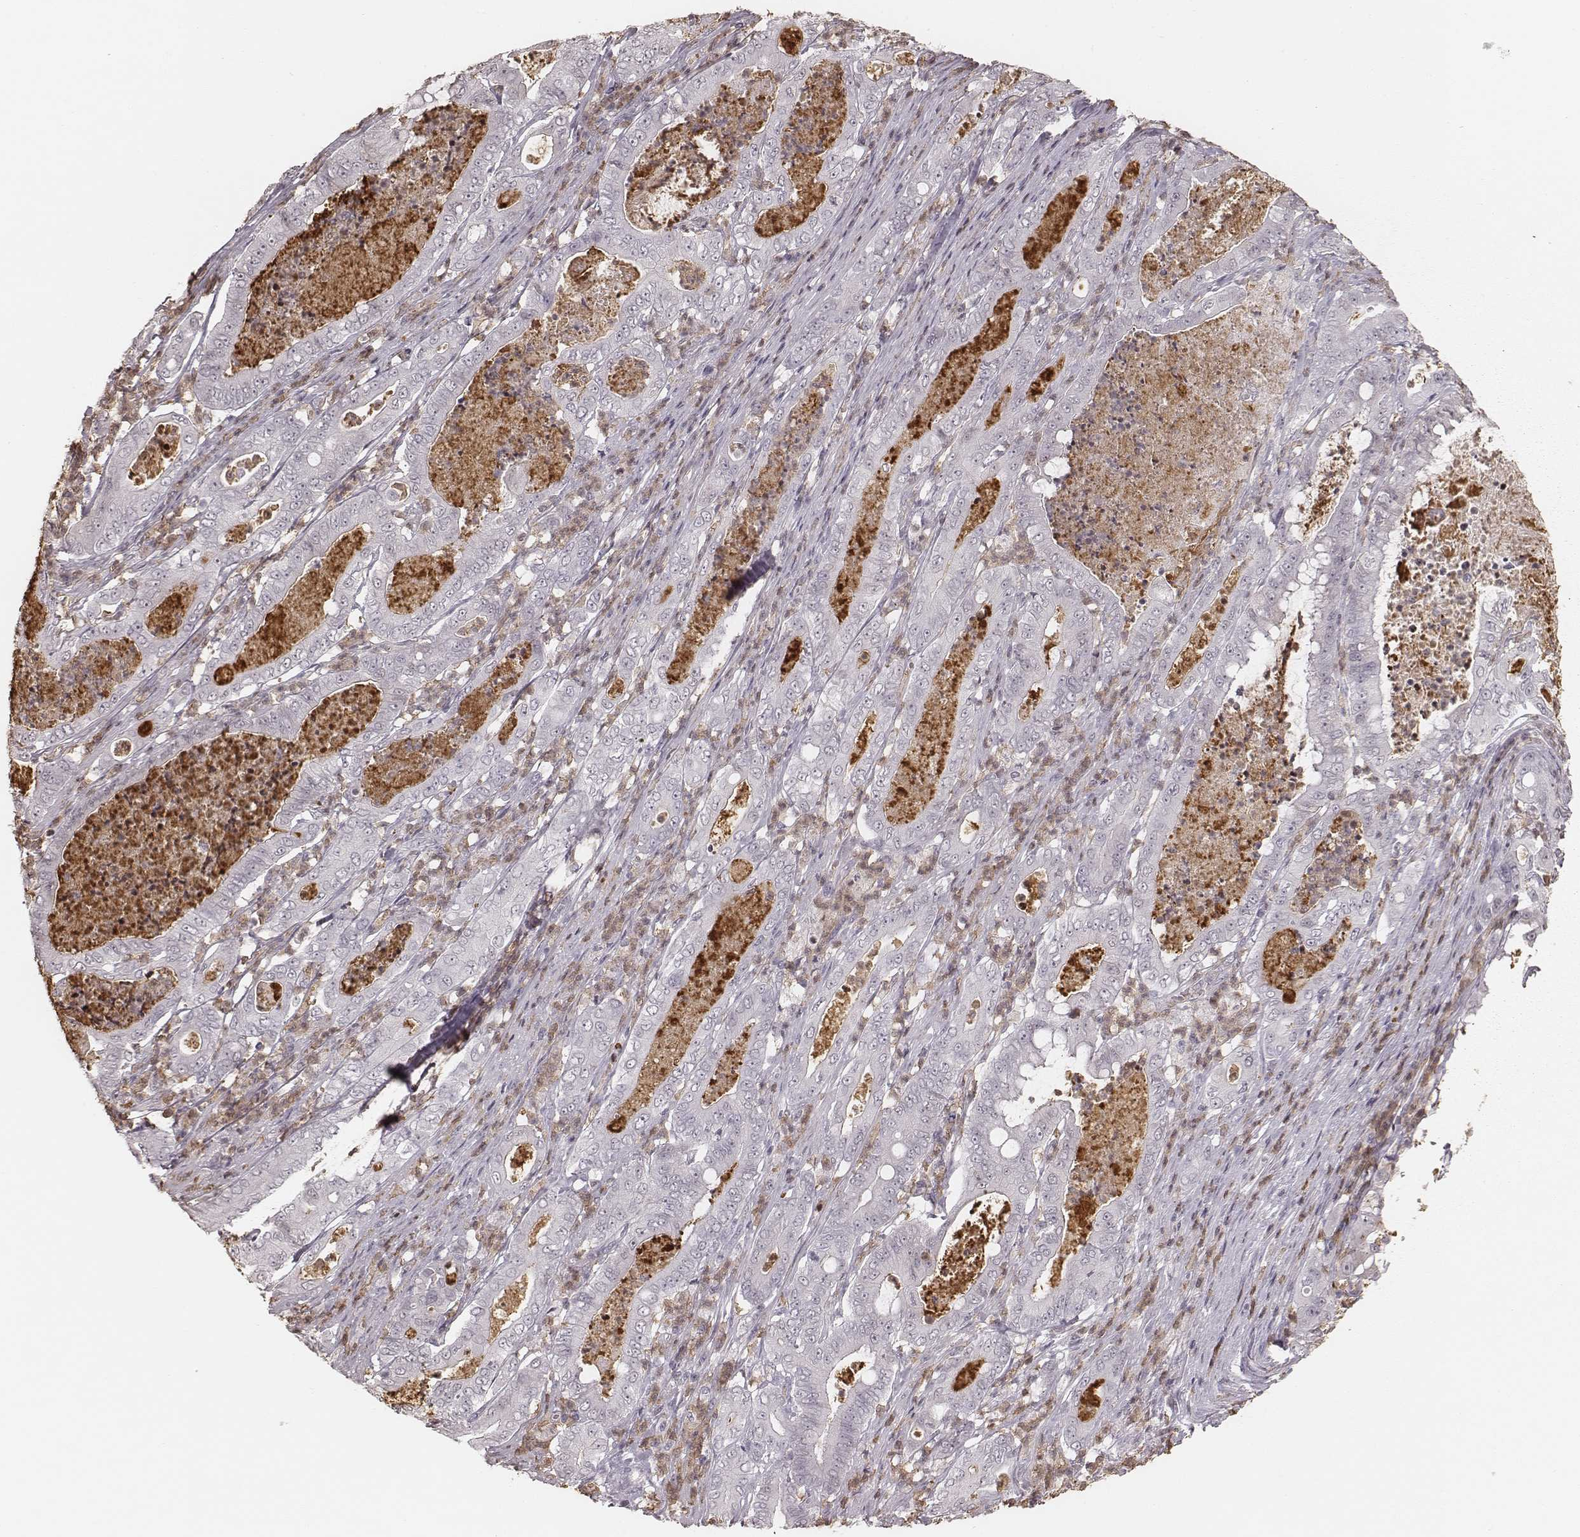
{"staining": {"intensity": "negative", "quantity": "none", "location": "none"}, "tissue": "pancreatic cancer", "cell_type": "Tumor cells", "image_type": "cancer", "snomed": [{"axis": "morphology", "description": "Adenocarcinoma, NOS"}, {"axis": "topography", "description": "Pancreas"}], "caption": "Tumor cells show no significant protein positivity in adenocarcinoma (pancreatic).", "gene": "KITLG", "patient": {"sex": "male", "age": 71}}